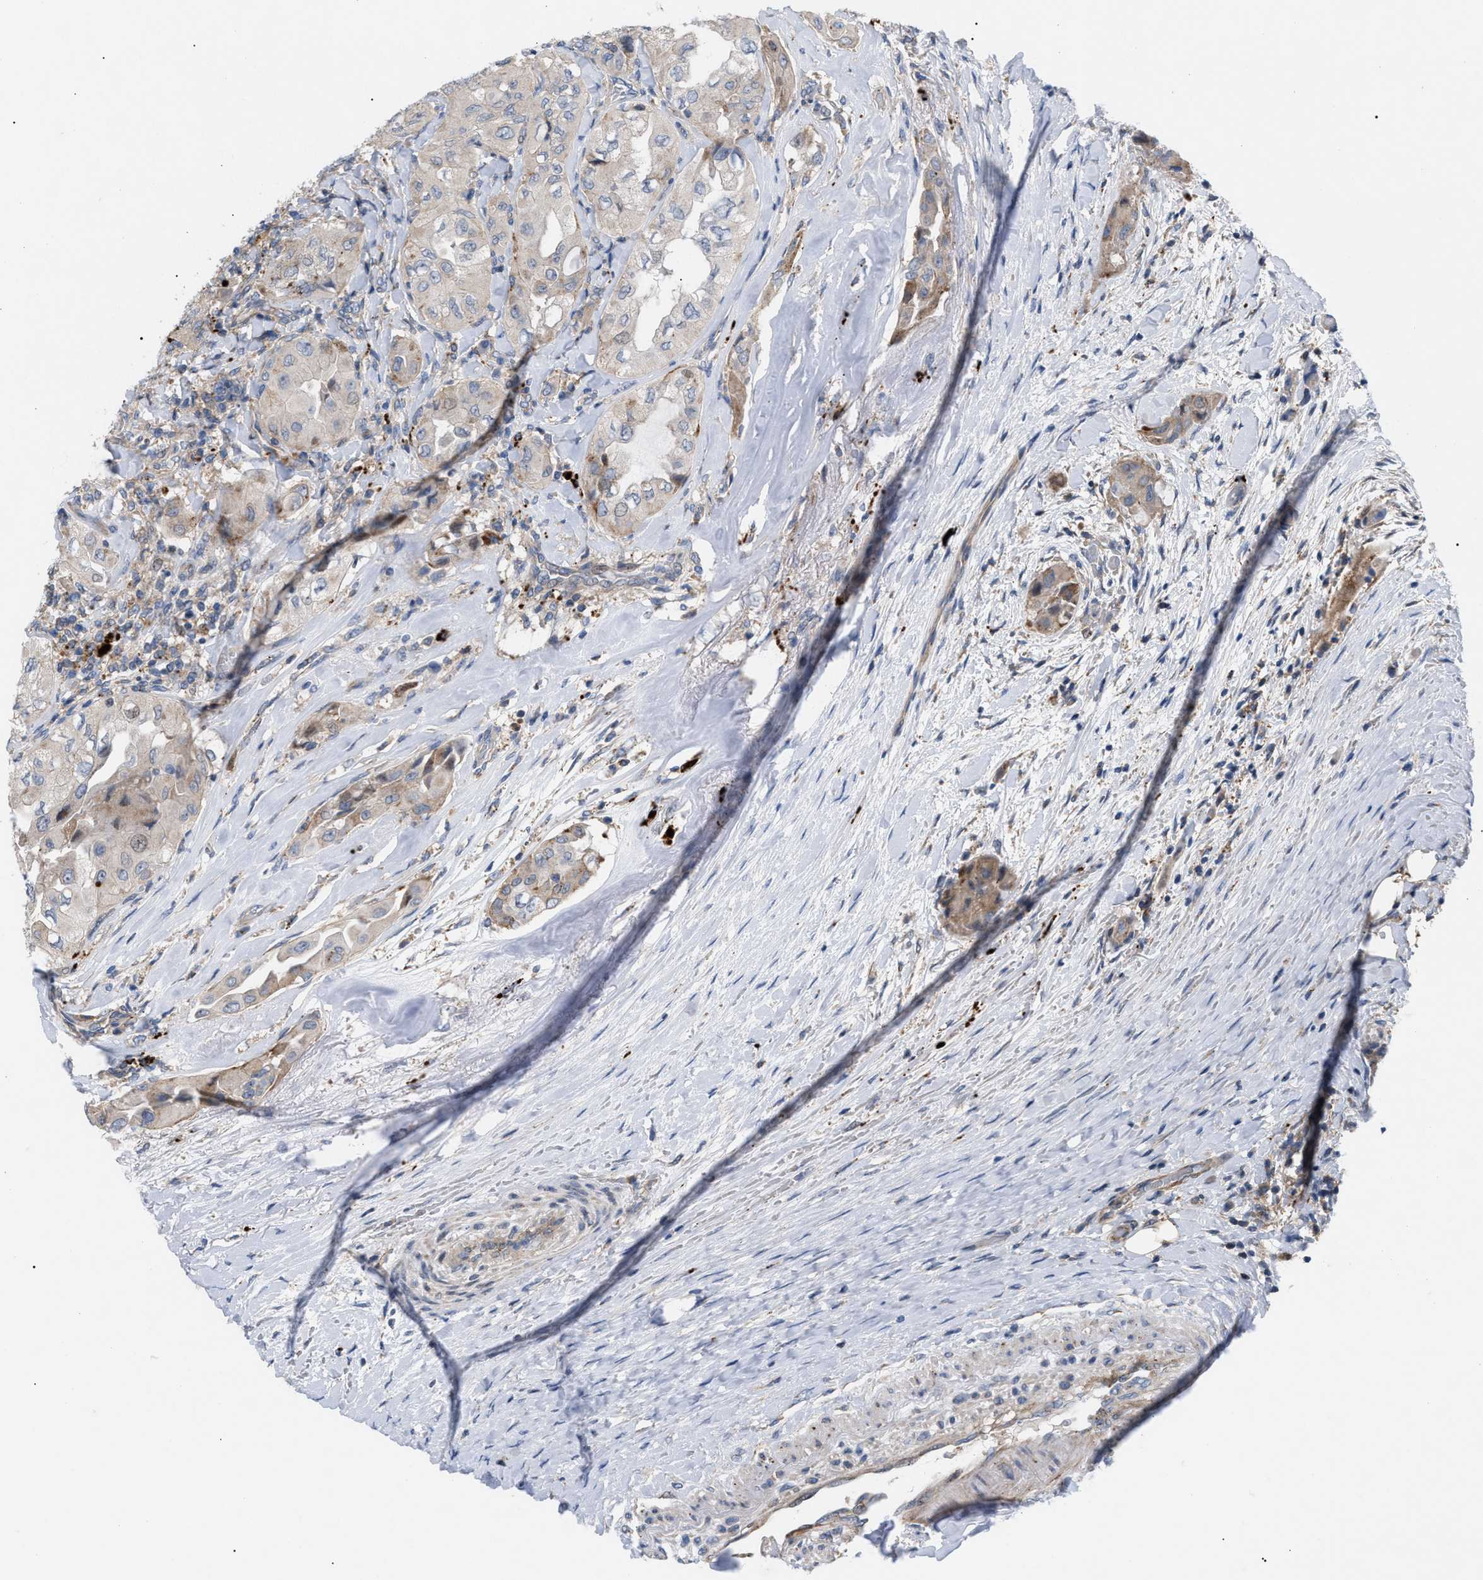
{"staining": {"intensity": "negative", "quantity": "none", "location": "none"}, "tissue": "thyroid cancer", "cell_type": "Tumor cells", "image_type": "cancer", "snomed": [{"axis": "morphology", "description": "Papillary adenocarcinoma, NOS"}, {"axis": "topography", "description": "Thyroid gland"}], "caption": "Histopathology image shows no significant protein positivity in tumor cells of papillary adenocarcinoma (thyroid). (IHC, brightfield microscopy, high magnification).", "gene": "MBTD1", "patient": {"sex": "female", "age": 59}}